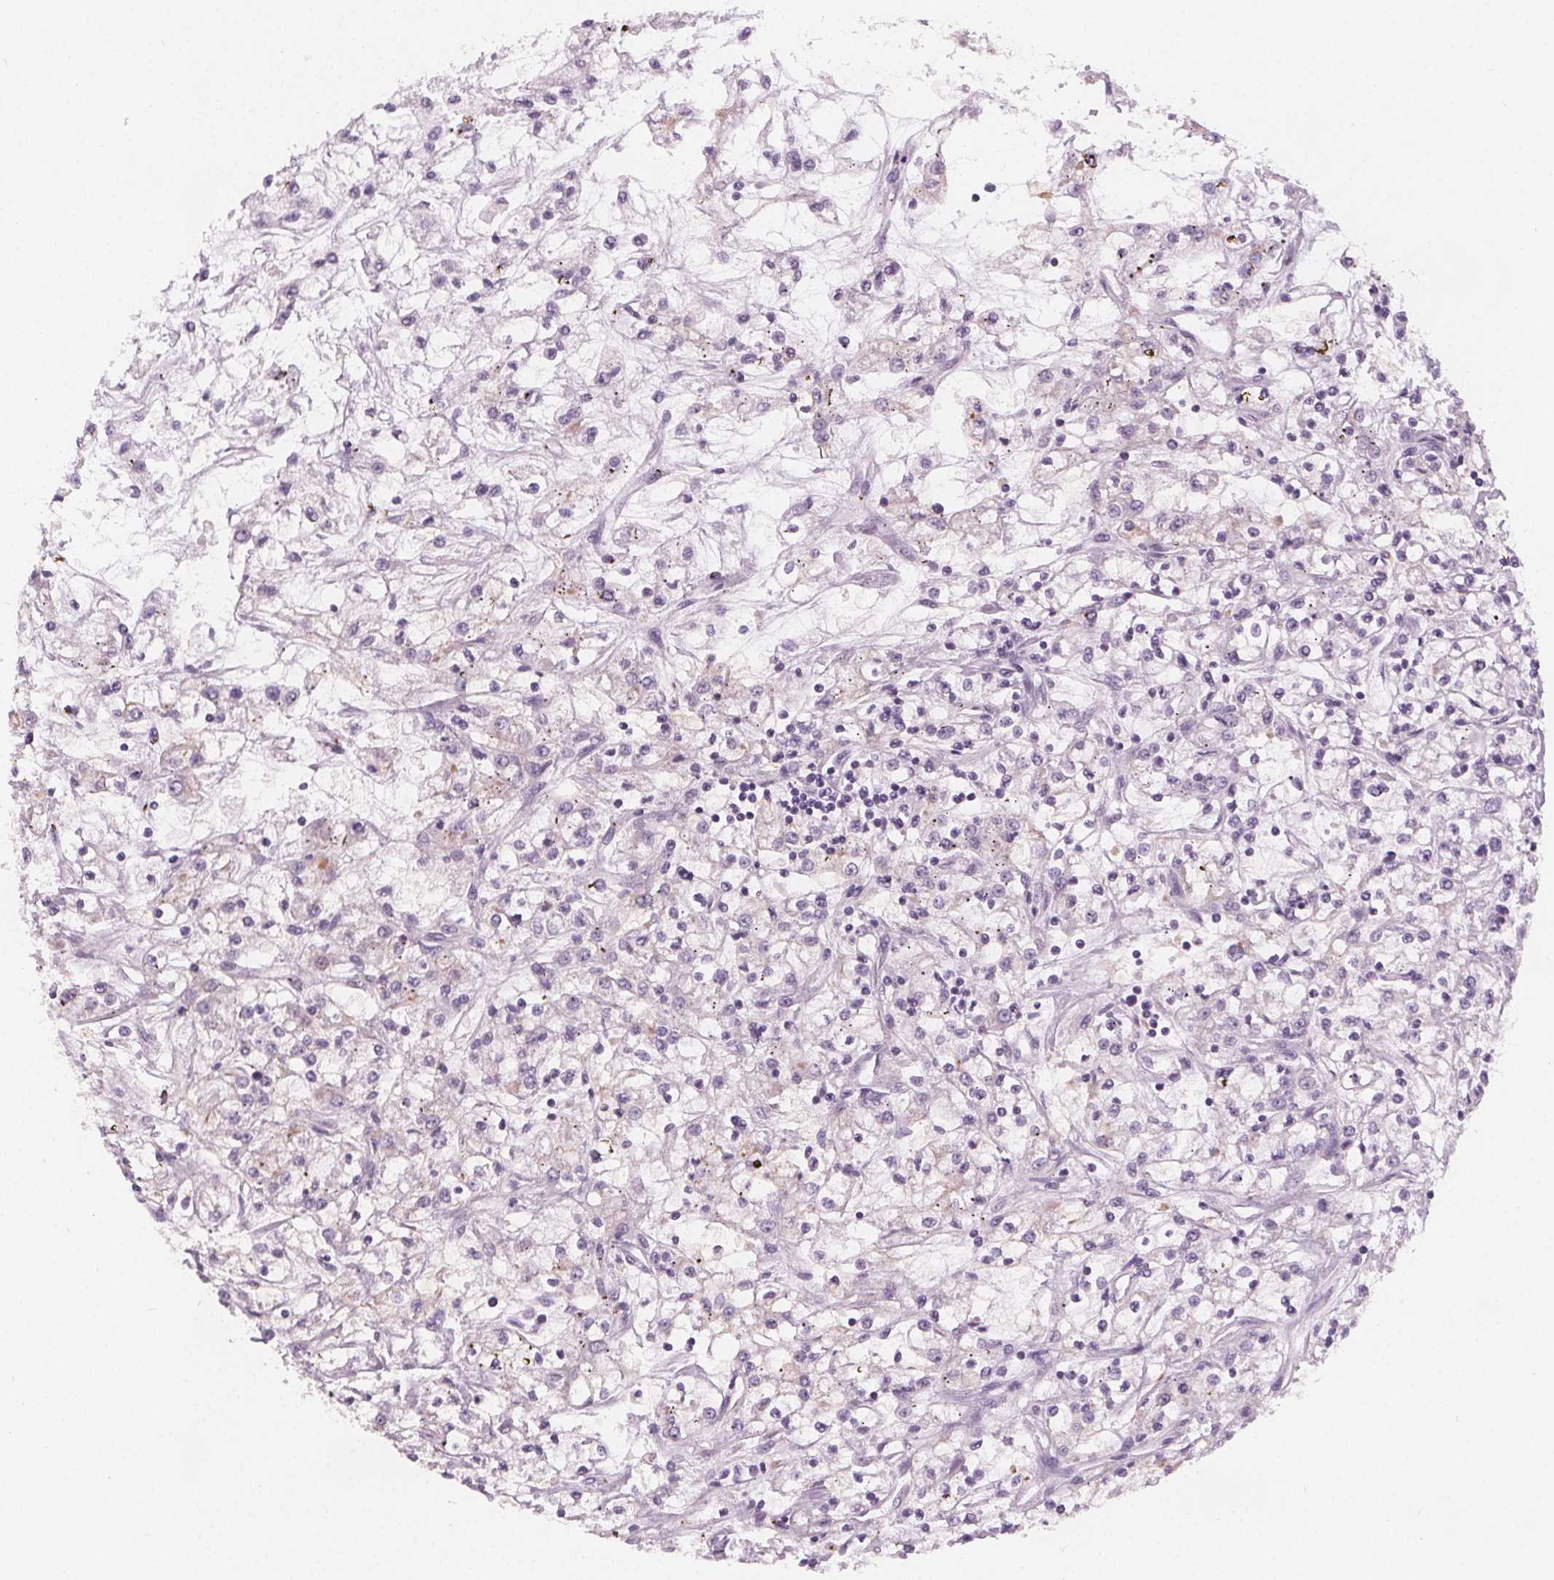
{"staining": {"intensity": "negative", "quantity": "none", "location": "none"}, "tissue": "renal cancer", "cell_type": "Tumor cells", "image_type": "cancer", "snomed": [{"axis": "morphology", "description": "Adenocarcinoma, NOS"}, {"axis": "topography", "description": "Kidney"}], "caption": "This is a photomicrograph of immunohistochemistry staining of renal cancer (adenocarcinoma), which shows no positivity in tumor cells.", "gene": "SLC5A12", "patient": {"sex": "female", "age": 59}}